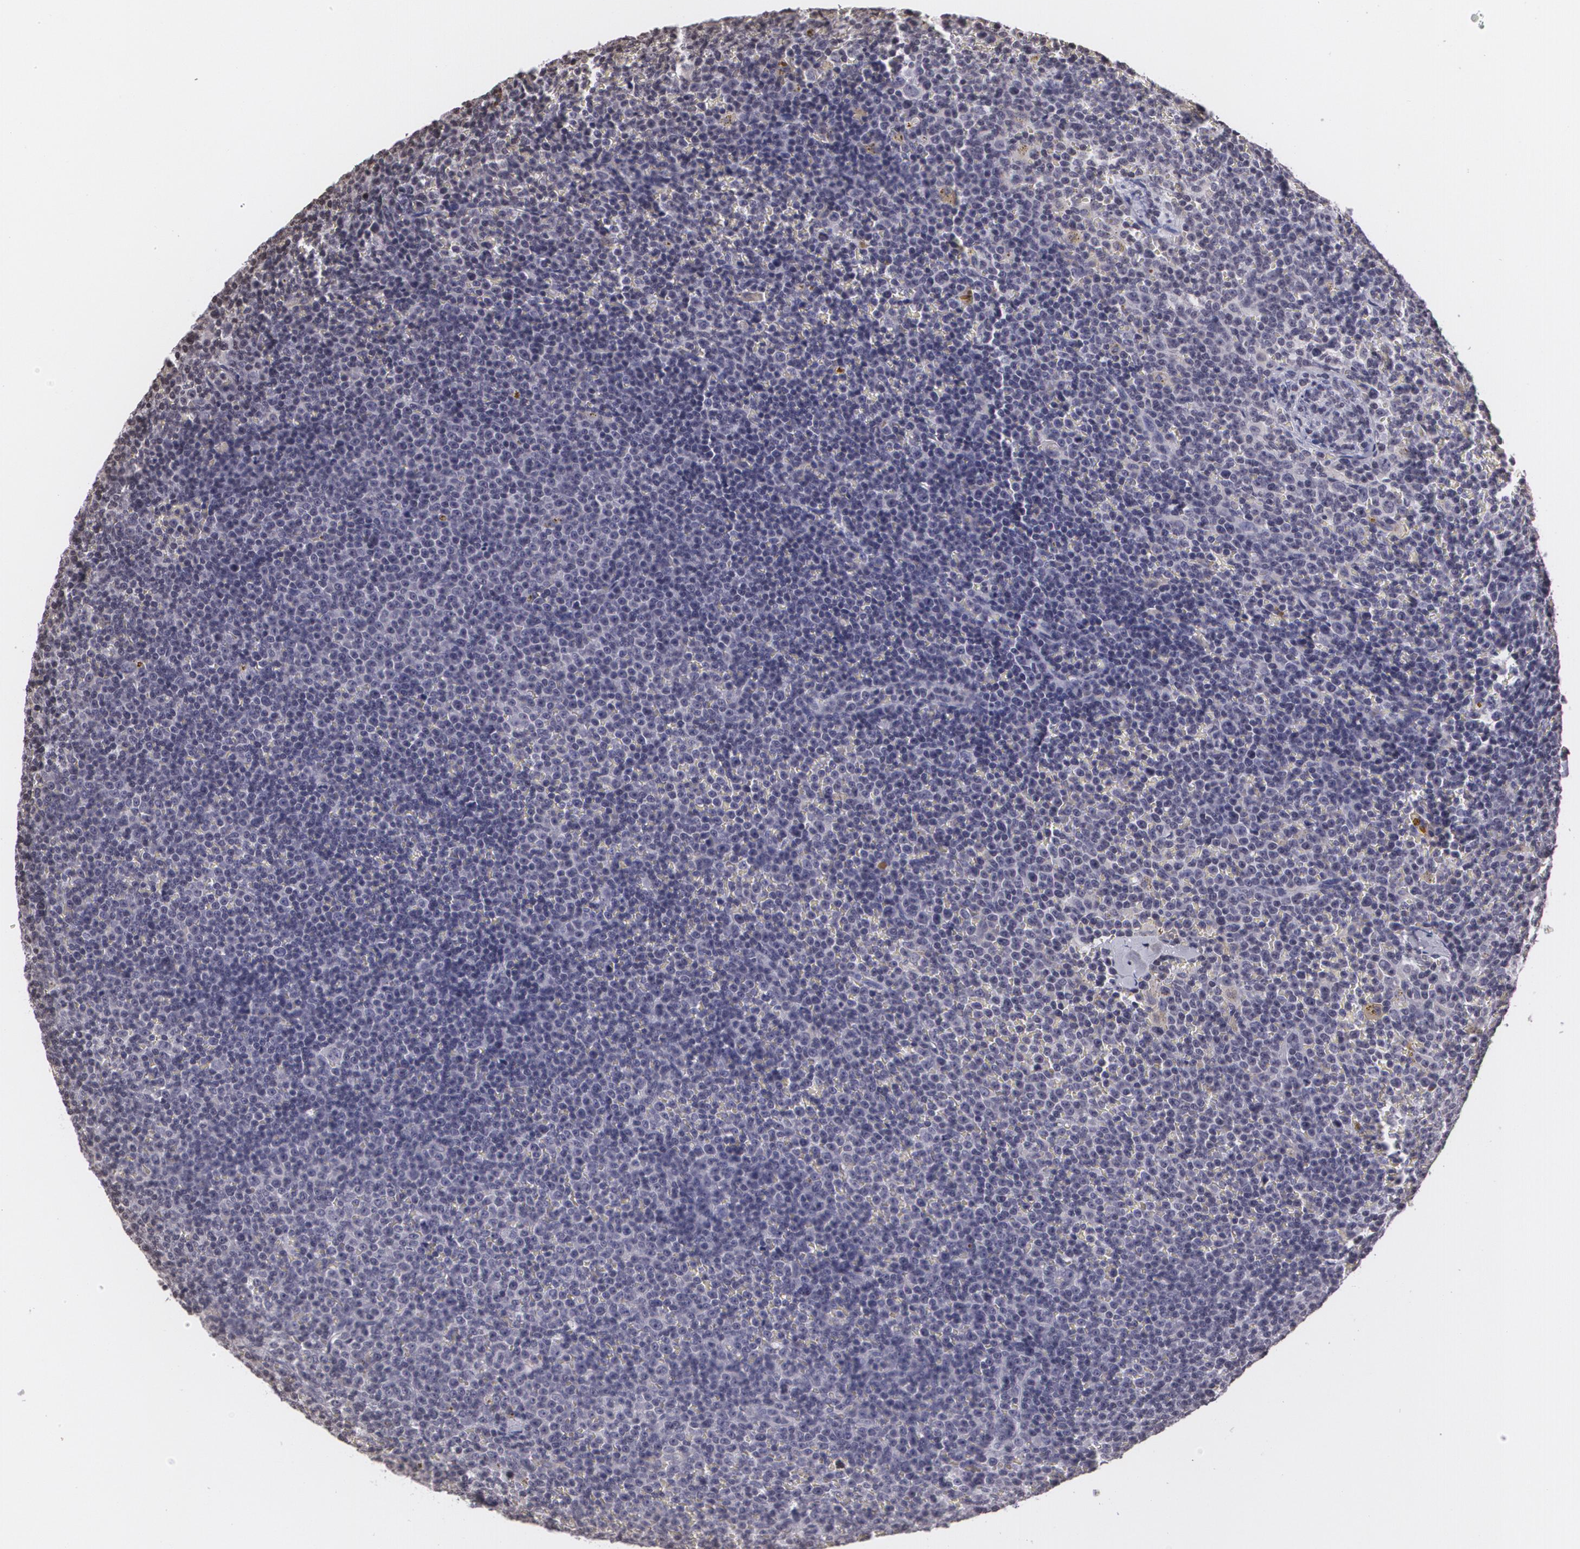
{"staining": {"intensity": "negative", "quantity": "none", "location": "none"}, "tissue": "lymphoma", "cell_type": "Tumor cells", "image_type": "cancer", "snomed": [{"axis": "morphology", "description": "Malignant lymphoma, non-Hodgkin's type, Low grade"}, {"axis": "topography", "description": "Lymph node"}], "caption": "This is a photomicrograph of immunohistochemistry staining of lymphoma, which shows no expression in tumor cells.", "gene": "MUC1", "patient": {"sex": "male", "age": 50}}